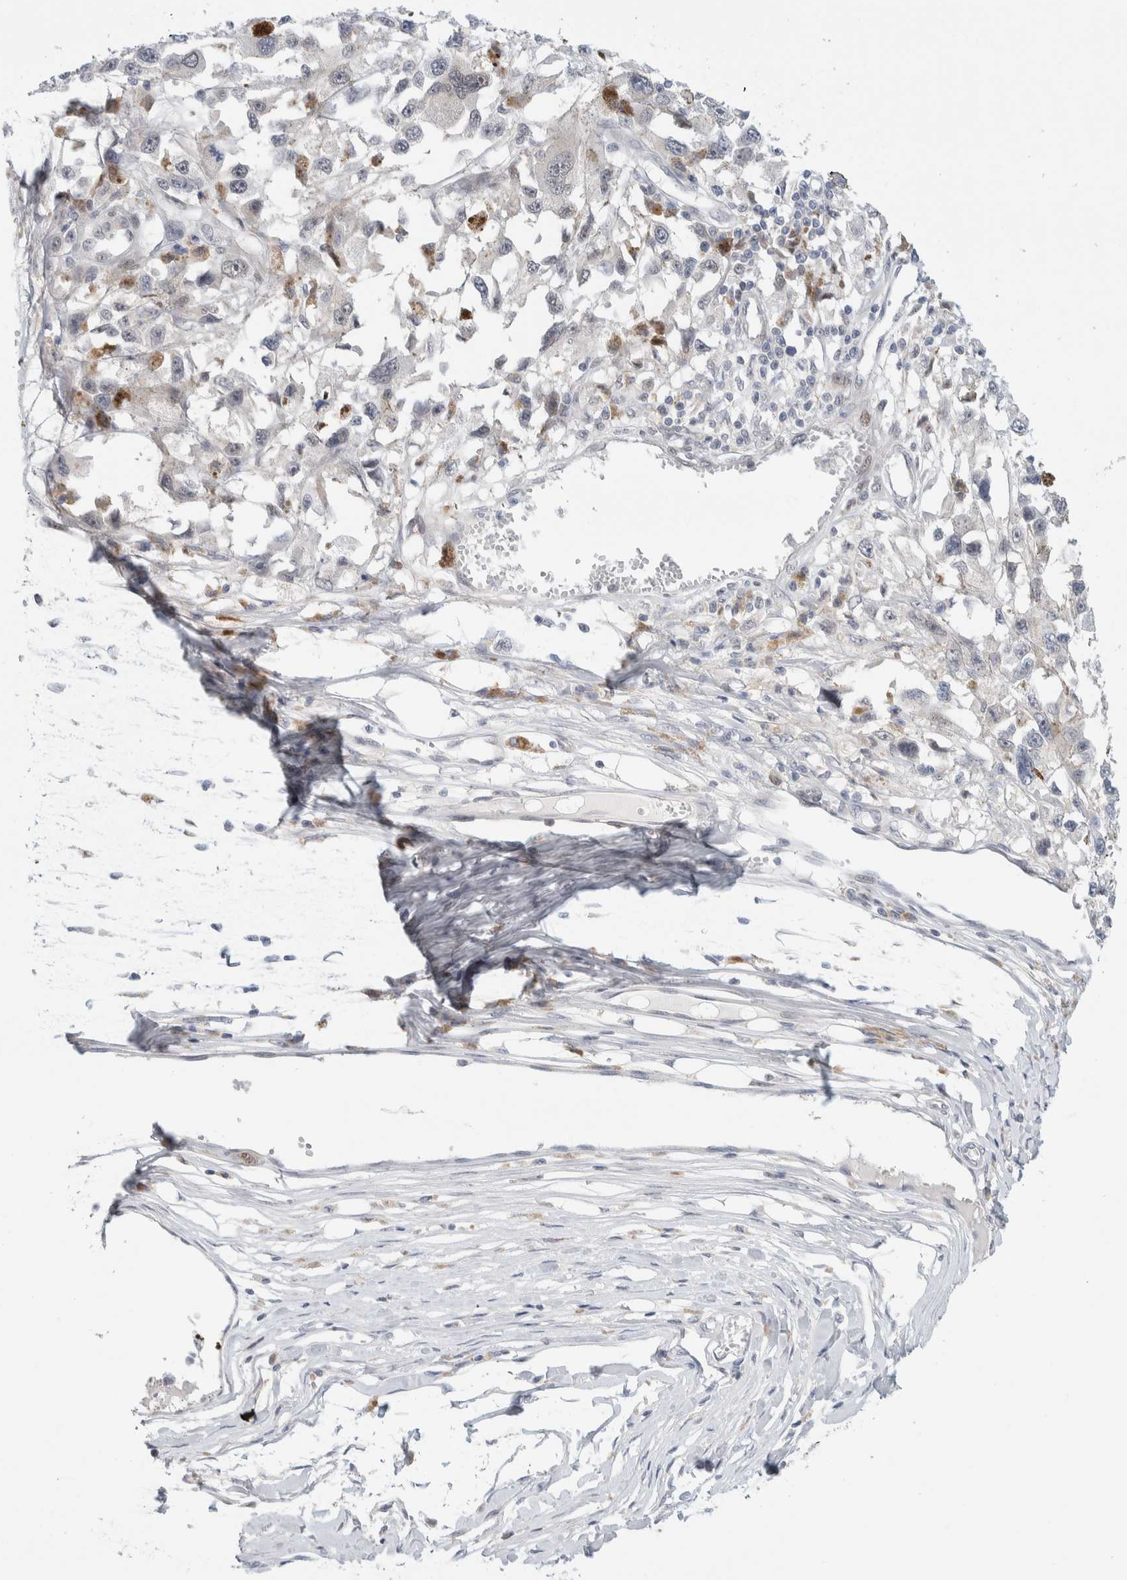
{"staining": {"intensity": "negative", "quantity": "none", "location": "none"}, "tissue": "melanoma", "cell_type": "Tumor cells", "image_type": "cancer", "snomed": [{"axis": "morphology", "description": "Malignant melanoma, Metastatic site"}, {"axis": "topography", "description": "Lymph node"}], "caption": "A histopathology image of human malignant melanoma (metastatic site) is negative for staining in tumor cells.", "gene": "NCR3LG1", "patient": {"sex": "male", "age": 59}}